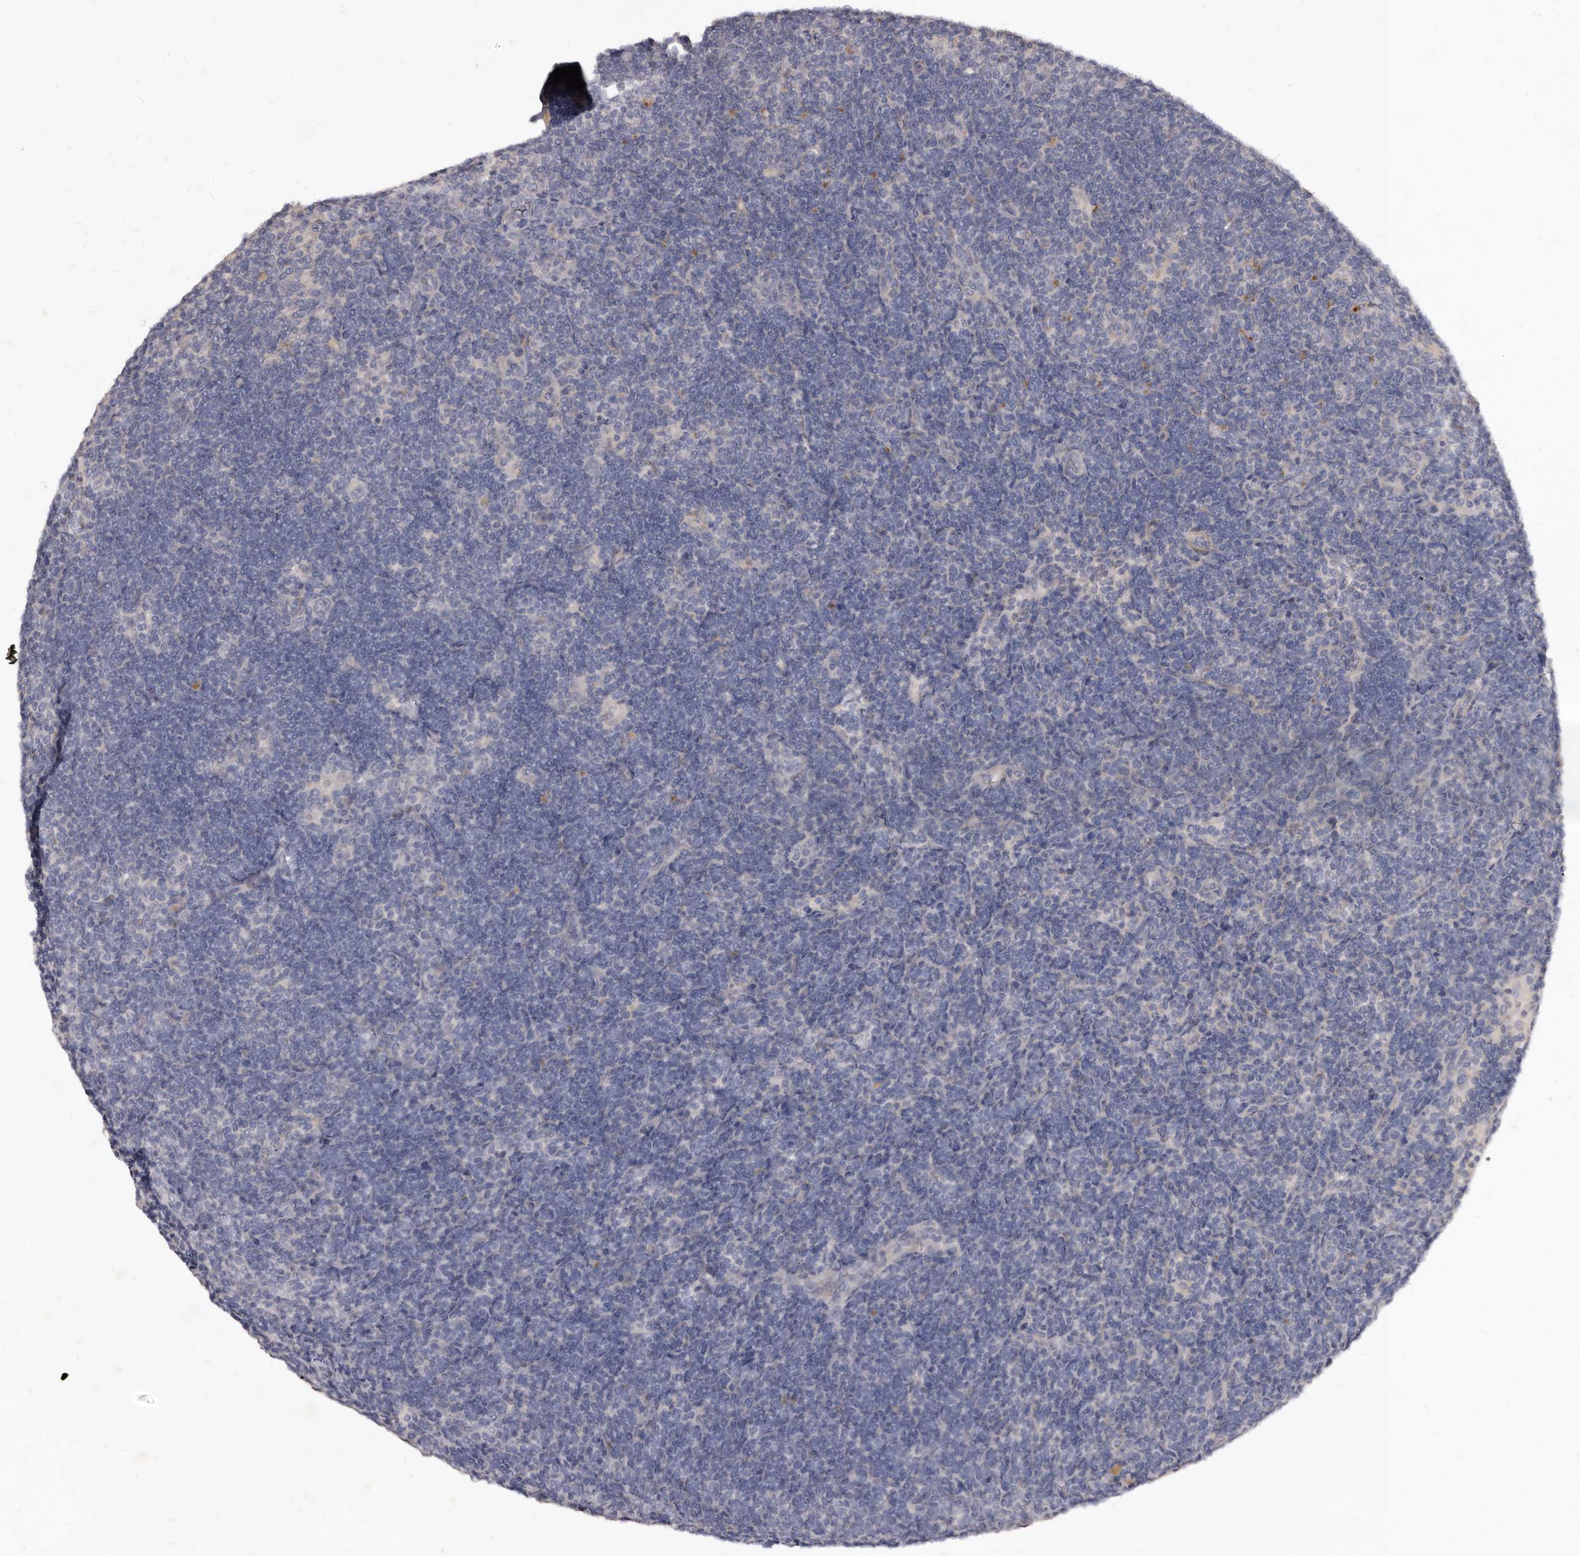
{"staining": {"intensity": "negative", "quantity": "none", "location": "none"}, "tissue": "lymphoma", "cell_type": "Tumor cells", "image_type": "cancer", "snomed": [{"axis": "morphology", "description": "Hodgkin's disease, NOS"}, {"axis": "topography", "description": "Lymph node"}], "caption": "Lymphoma was stained to show a protein in brown. There is no significant positivity in tumor cells.", "gene": "GPRC5C", "patient": {"sex": "female", "age": 57}}